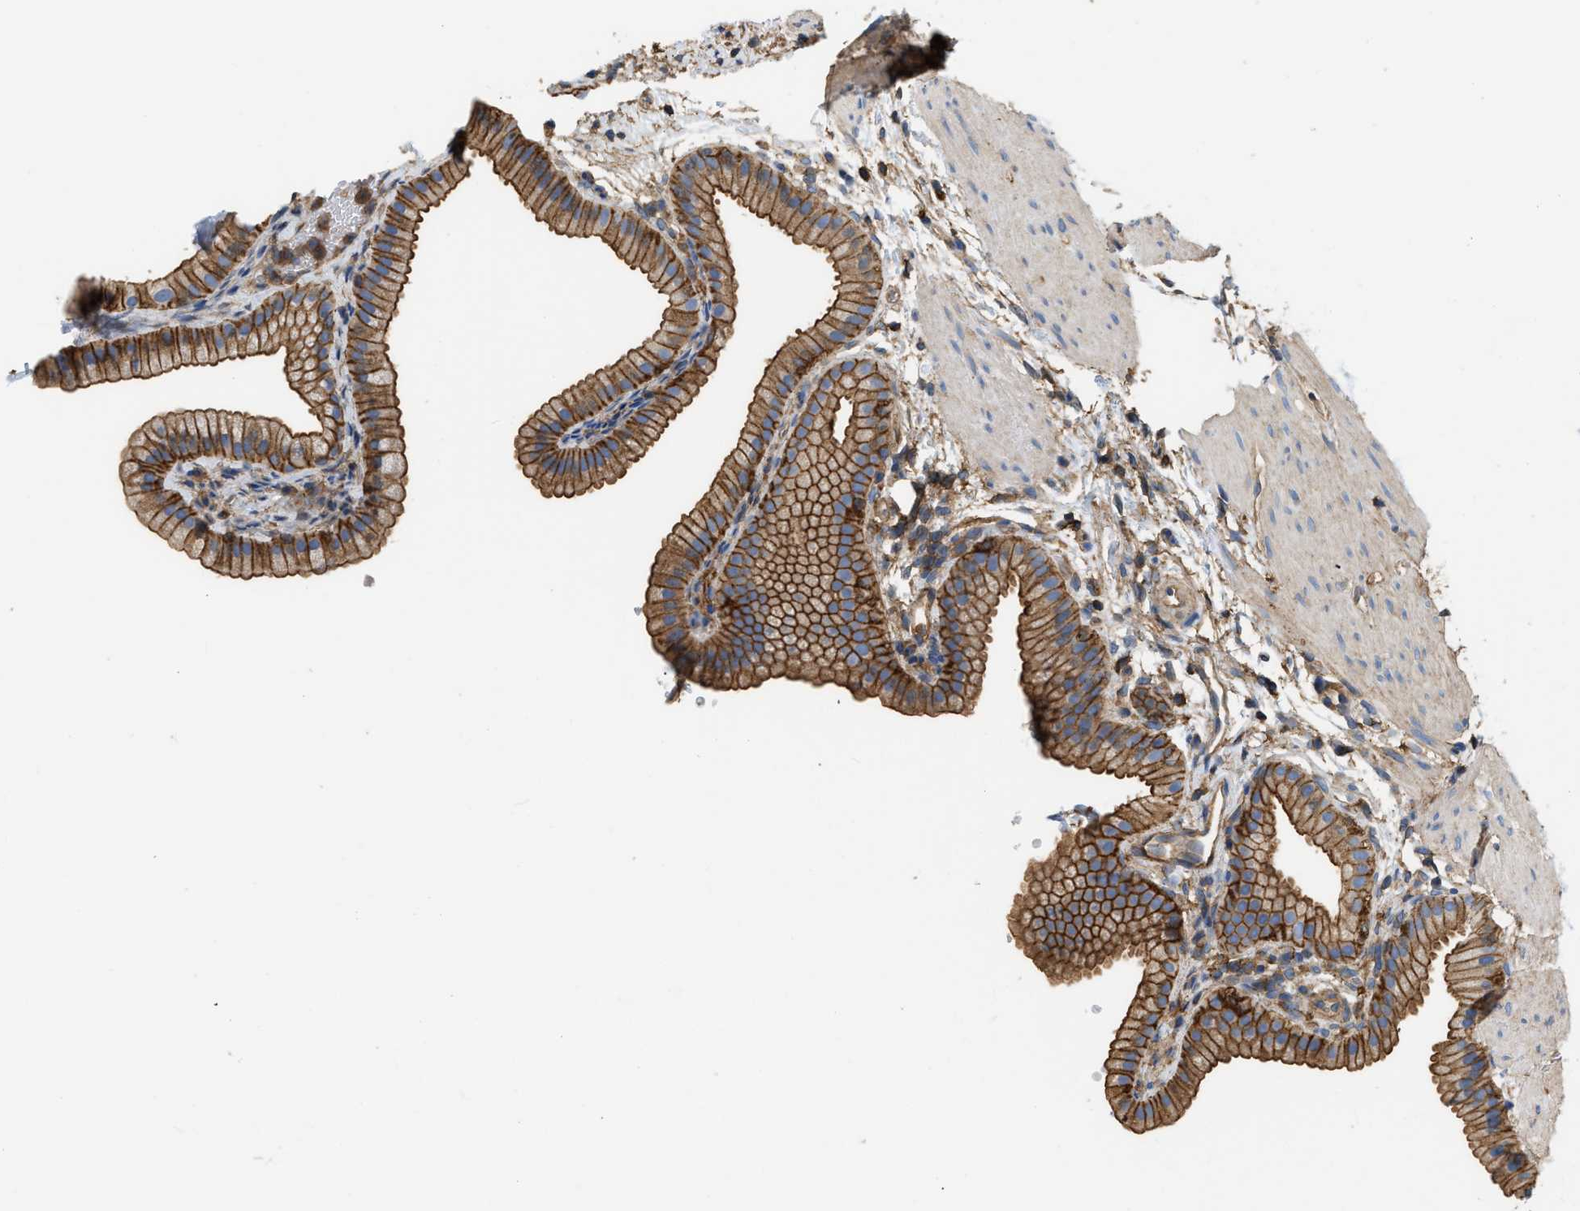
{"staining": {"intensity": "strong", "quantity": ">75%", "location": "cytoplasmic/membranous"}, "tissue": "gallbladder", "cell_type": "Glandular cells", "image_type": "normal", "snomed": [{"axis": "morphology", "description": "Normal tissue, NOS"}, {"axis": "topography", "description": "Gallbladder"}], "caption": "The image displays immunohistochemical staining of unremarkable gallbladder. There is strong cytoplasmic/membranous expression is identified in about >75% of glandular cells. The staining was performed using DAB (3,3'-diaminobenzidine), with brown indicating positive protein expression. Nuclei are stained blue with hematoxylin.", "gene": "GNB4", "patient": {"sex": "female", "age": 64}}